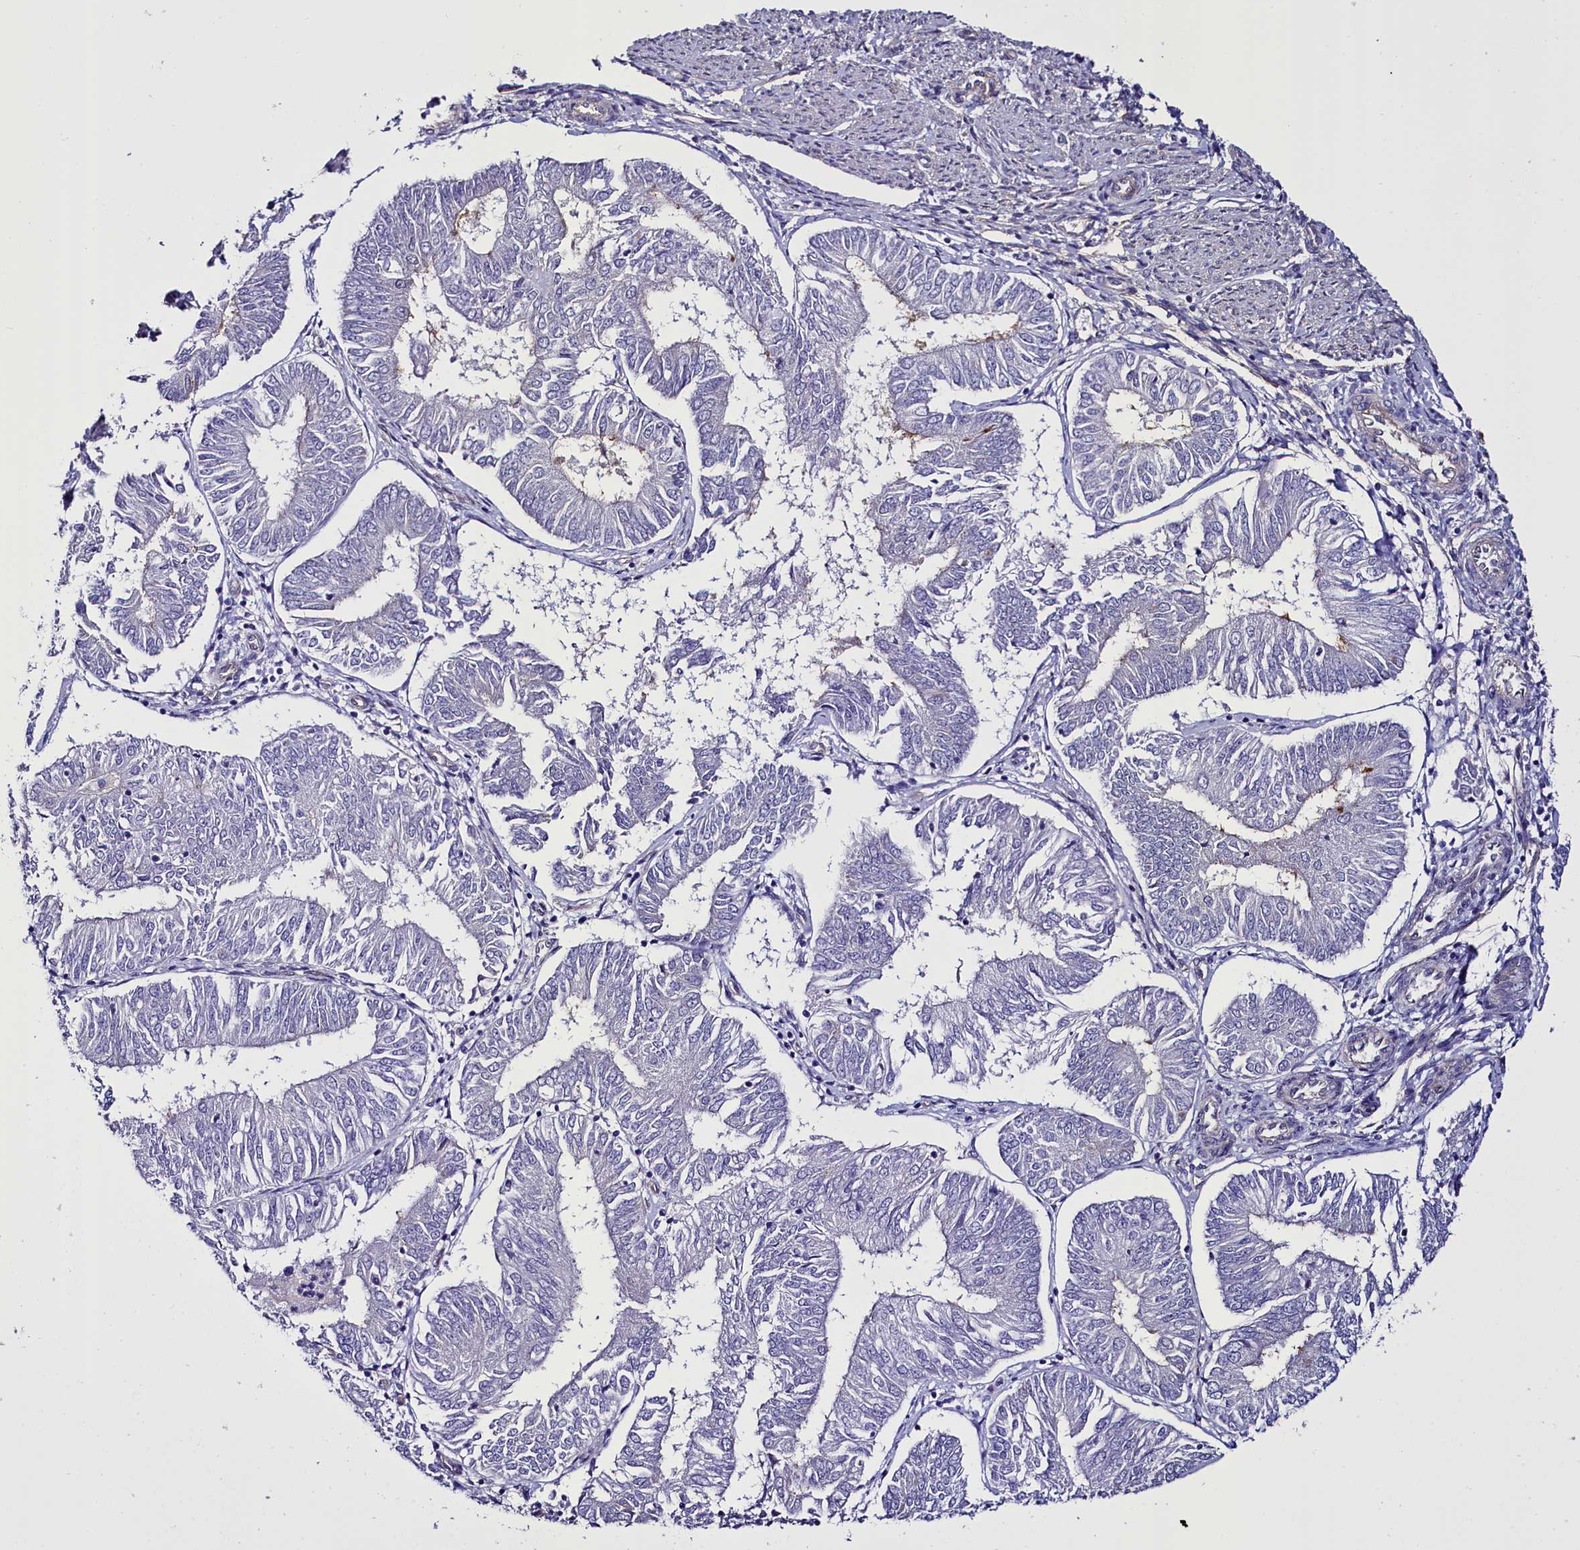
{"staining": {"intensity": "weak", "quantity": "<25%", "location": "cytoplasmic/membranous"}, "tissue": "endometrial cancer", "cell_type": "Tumor cells", "image_type": "cancer", "snomed": [{"axis": "morphology", "description": "Adenocarcinoma, NOS"}, {"axis": "topography", "description": "Endometrium"}], "caption": "Immunohistochemical staining of endometrial adenocarcinoma shows no significant positivity in tumor cells.", "gene": "STXBP1", "patient": {"sex": "female", "age": 58}}